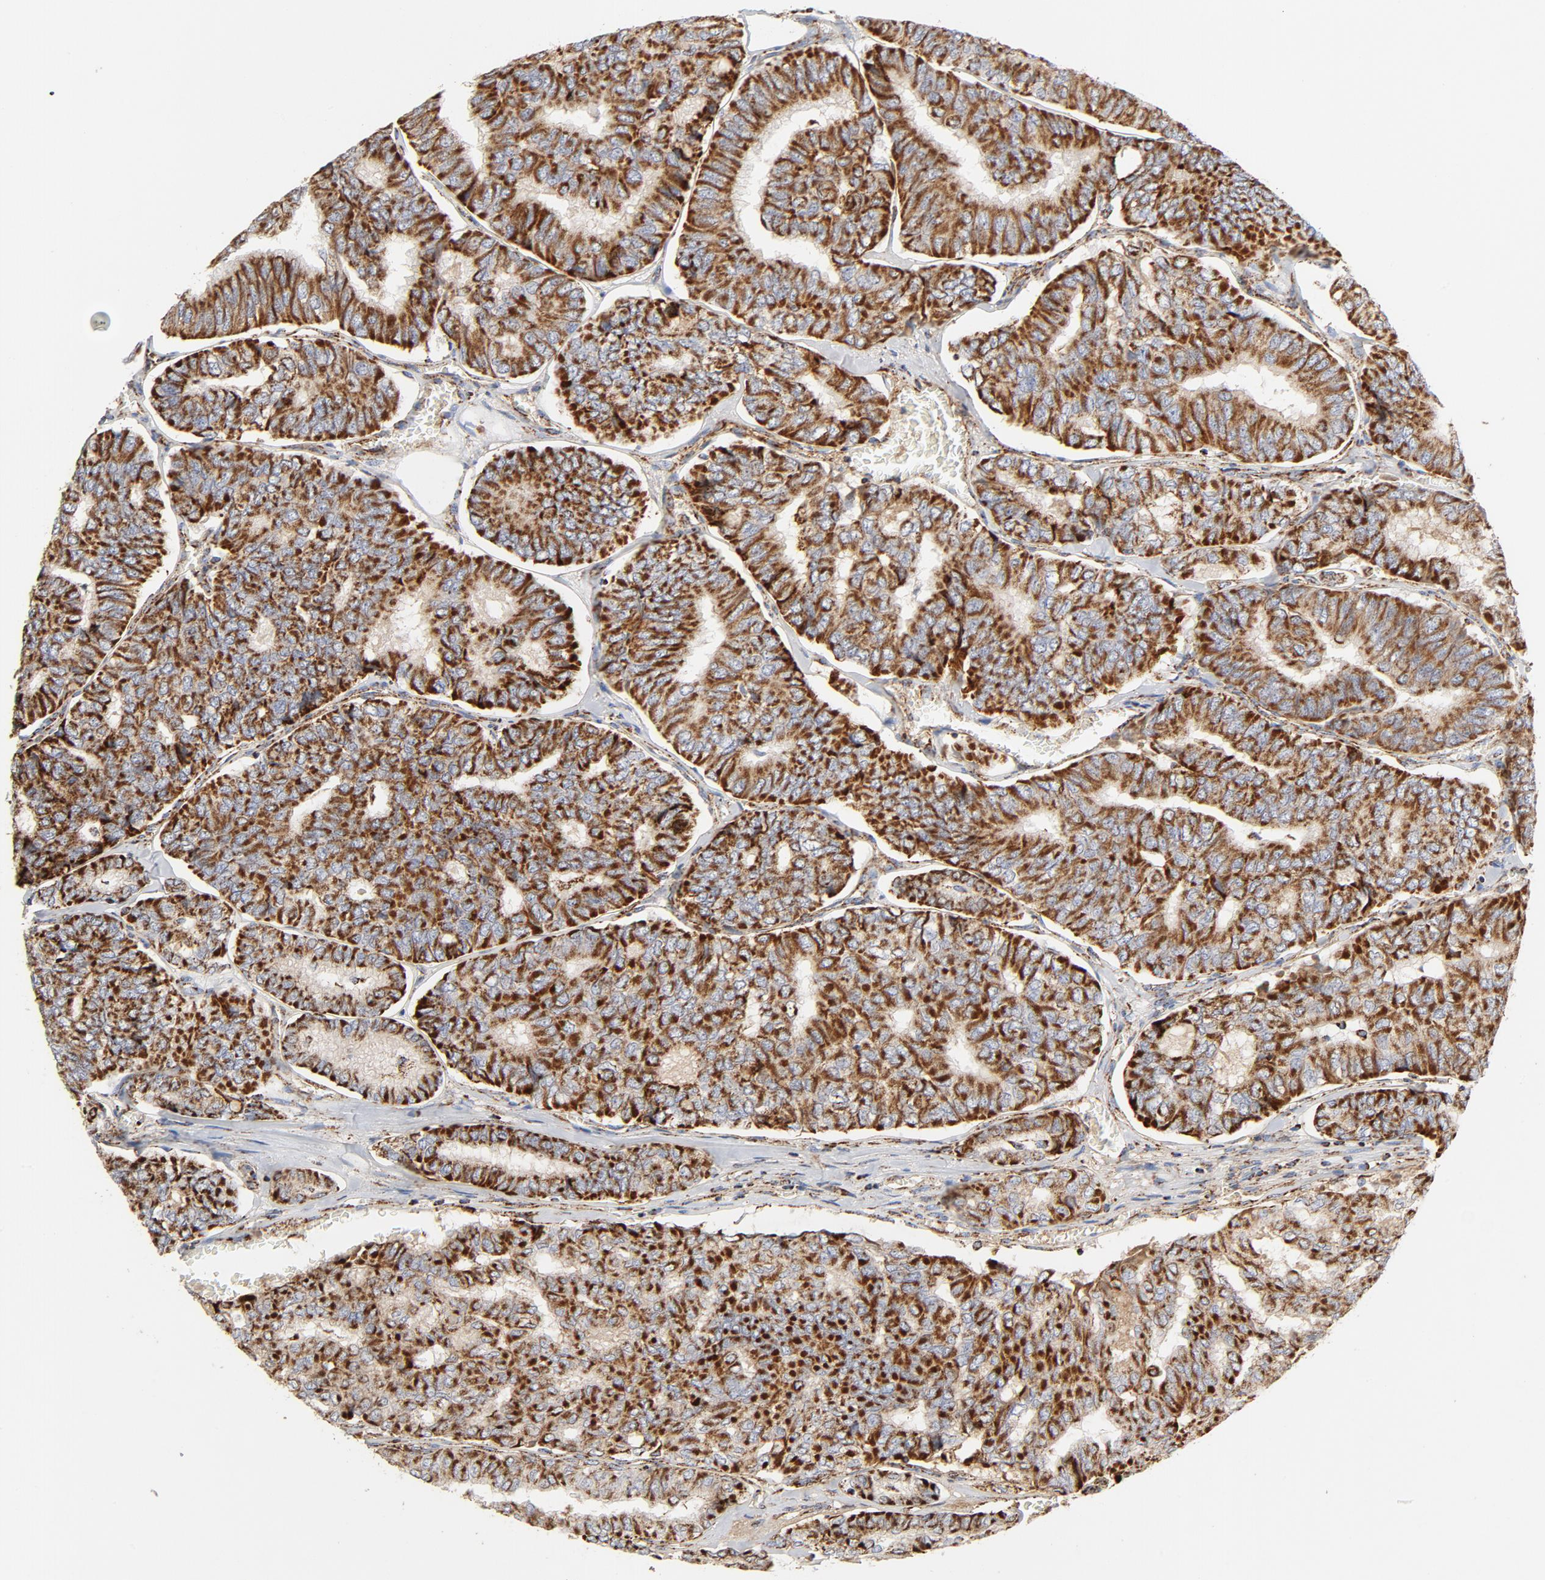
{"staining": {"intensity": "strong", "quantity": ">75%", "location": "cytoplasmic/membranous"}, "tissue": "thyroid cancer", "cell_type": "Tumor cells", "image_type": "cancer", "snomed": [{"axis": "morphology", "description": "Papillary adenocarcinoma, NOS"}, {"axis": "topography", "description": "Thyroid gland"}], "caption": "Thyroid papillary adenocarcinoma stained with a protein marker demonstrates strong staining in tumor cells.", "gene": "PCNX4", "patient": {"sex": "female", "age": 35}}